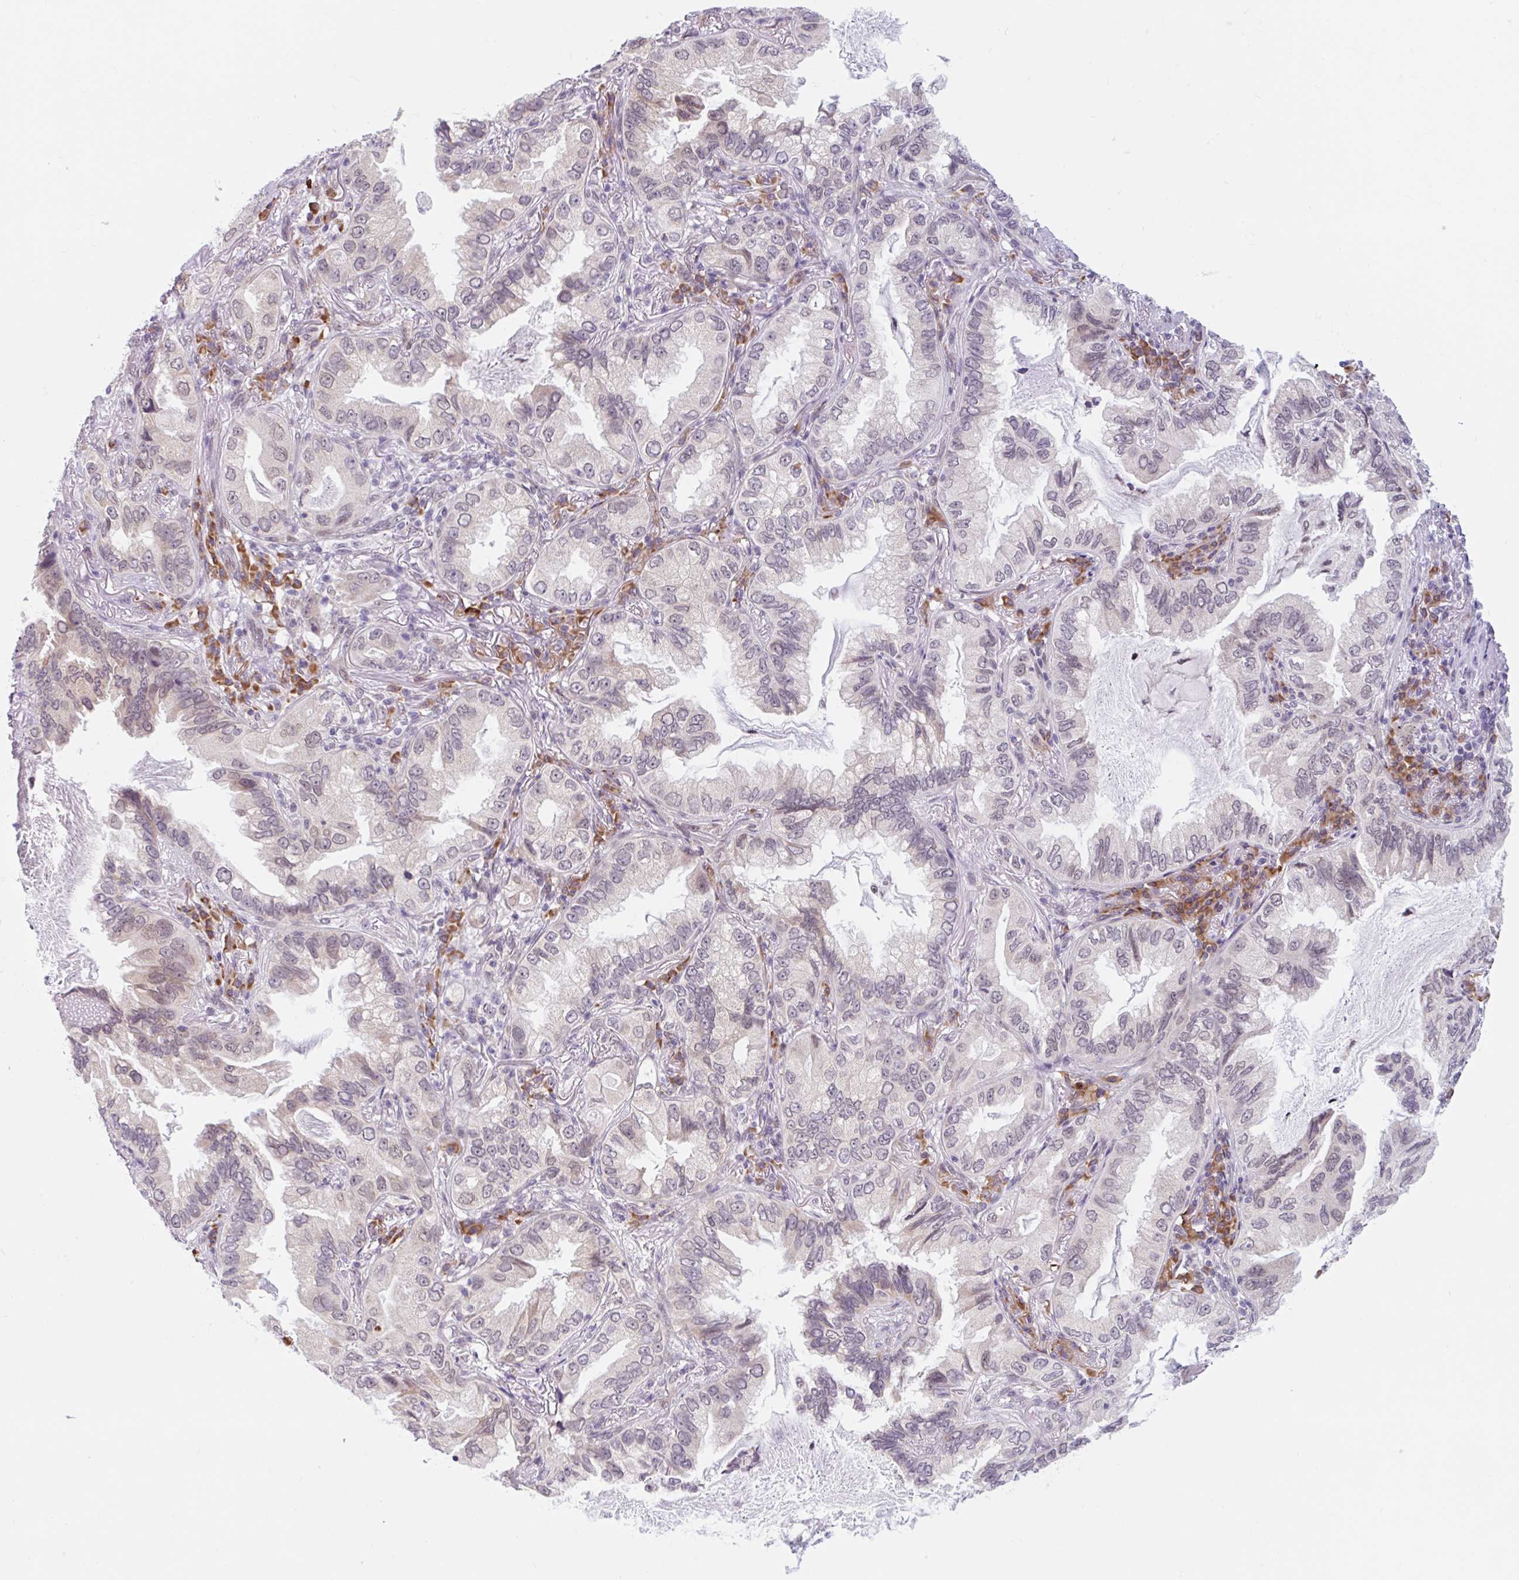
{"staining": {"intensity": "weak", "quantity": "<25%", "location": "cytoplasmic/membranous"}, "tissue": "lung cancer", "cell_type": "Tumor cells", "image_type": "cancer", "snomed": [{"axis": "morphology", "description": "Adenocarcinoma, NOS"}, {"axis": "topography", "description": "Lung"}], "caption": "DAB immunohistochemical staining of human adenocarcinoma (lung) demonstrates no significant staining in tumor cells.", "gene": "SRSF10", "patient": {"sex": "female", "age": 69}}